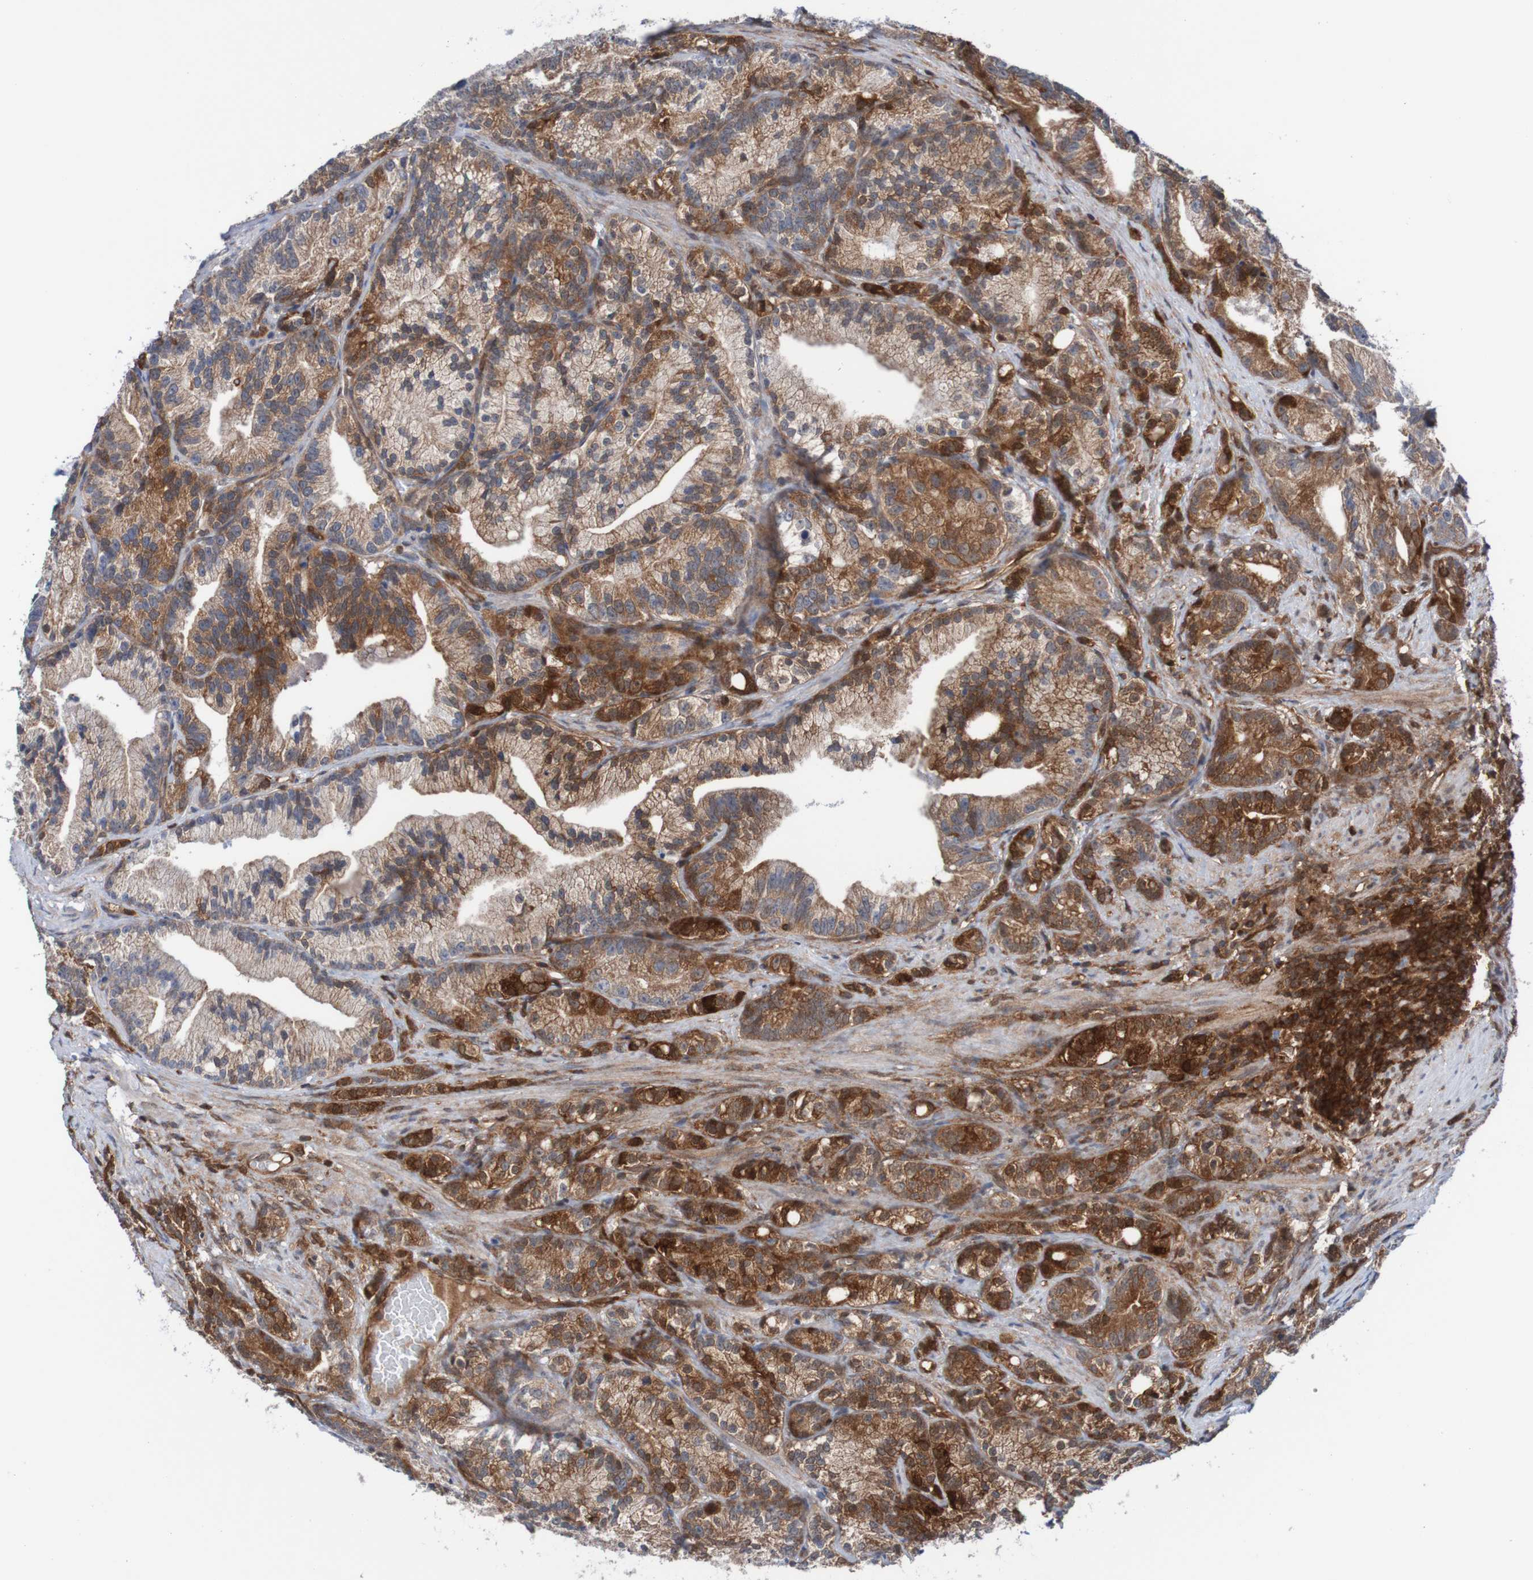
{"staining": {"intensity": "moderate", "quantity": "25%-75%", "location": "cytoplasmic/membranous"}, "tissue": "prostate cancer", "cell_type": "Tumor cells", "image_type": "cancer", "snomed": [{"axis": "morphology", "description": "Adenocarcinoma, Low grade"}, {"axis": "topography", "description": "Prostate"}], "caption": "Immunohistochemistry (IHC) staining of prostate cancer (adenocarcinoma (low-grade)), which shows medium levels of moderate cytoplasmic/membranous expression in about 25%-75% of tumor cells indicating moderate cytoplasmic/membranous protein expression. The staining was performed using DAB (brown) for protein detection and nuclei were counterstained in hematoxylin (blue).", "gene": "RIGI", "patient": {"sex": "male", "age": 89}}